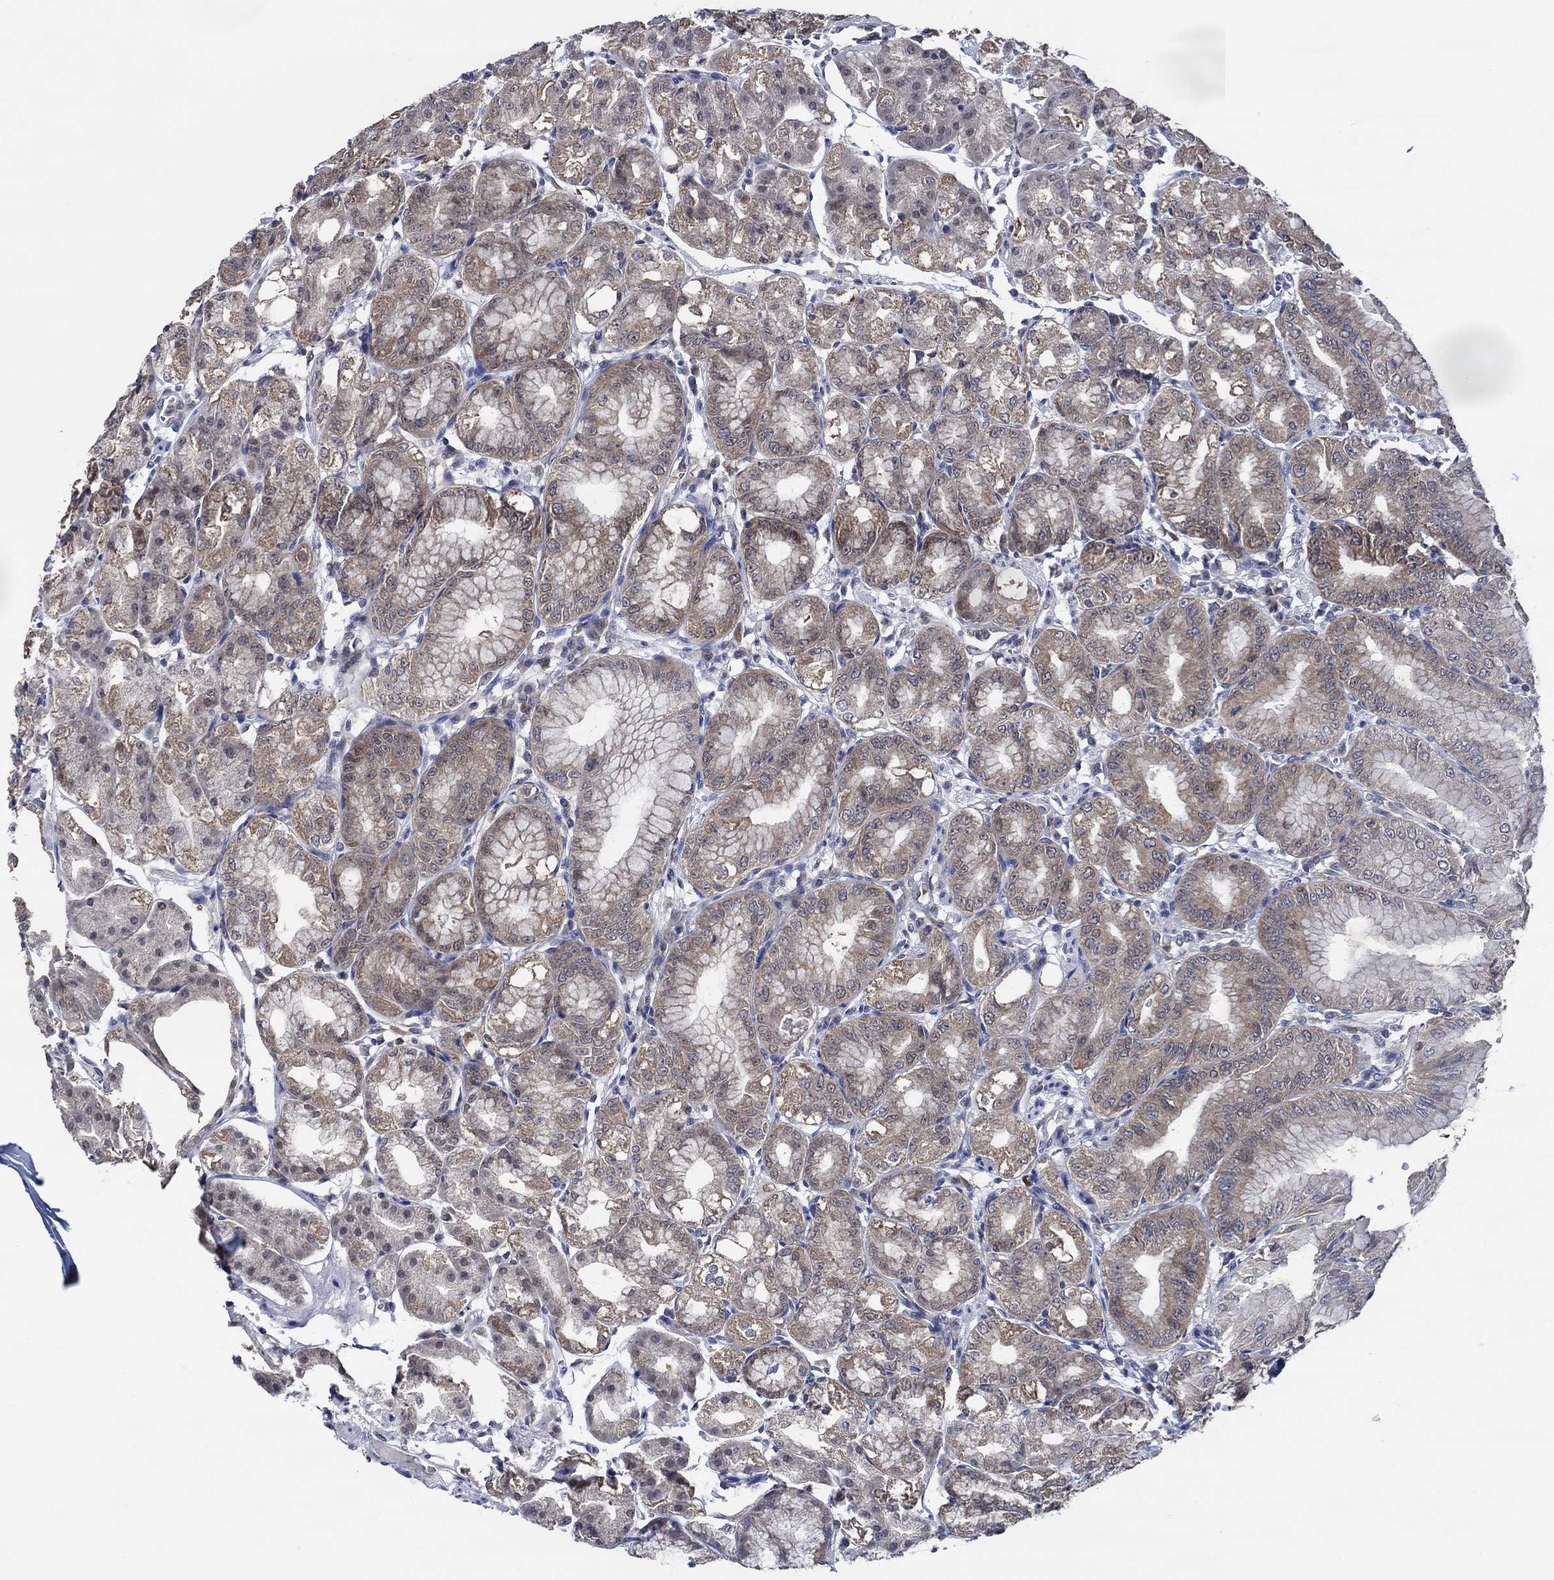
{"staining": {"intensity": "weak", "quantity": "25%-75%", "location": "cytoplasmic/membranous"}, "tissue": "stomach", "cell_type": "Glandular cells", "image_type": "normal", "snomed": [{"axis": "morphology", "description": "Normal tissue, NOS"}, {"axis": "topography", "description": "Stomach"}], "caption": "IHC of unremarkable stomach displays low levels of weak cytoplasmic/membranous staining in about 25%-75% of glandular cells.", "gene": "DACT1", "patient": {"sex": "male", "age": 71}}